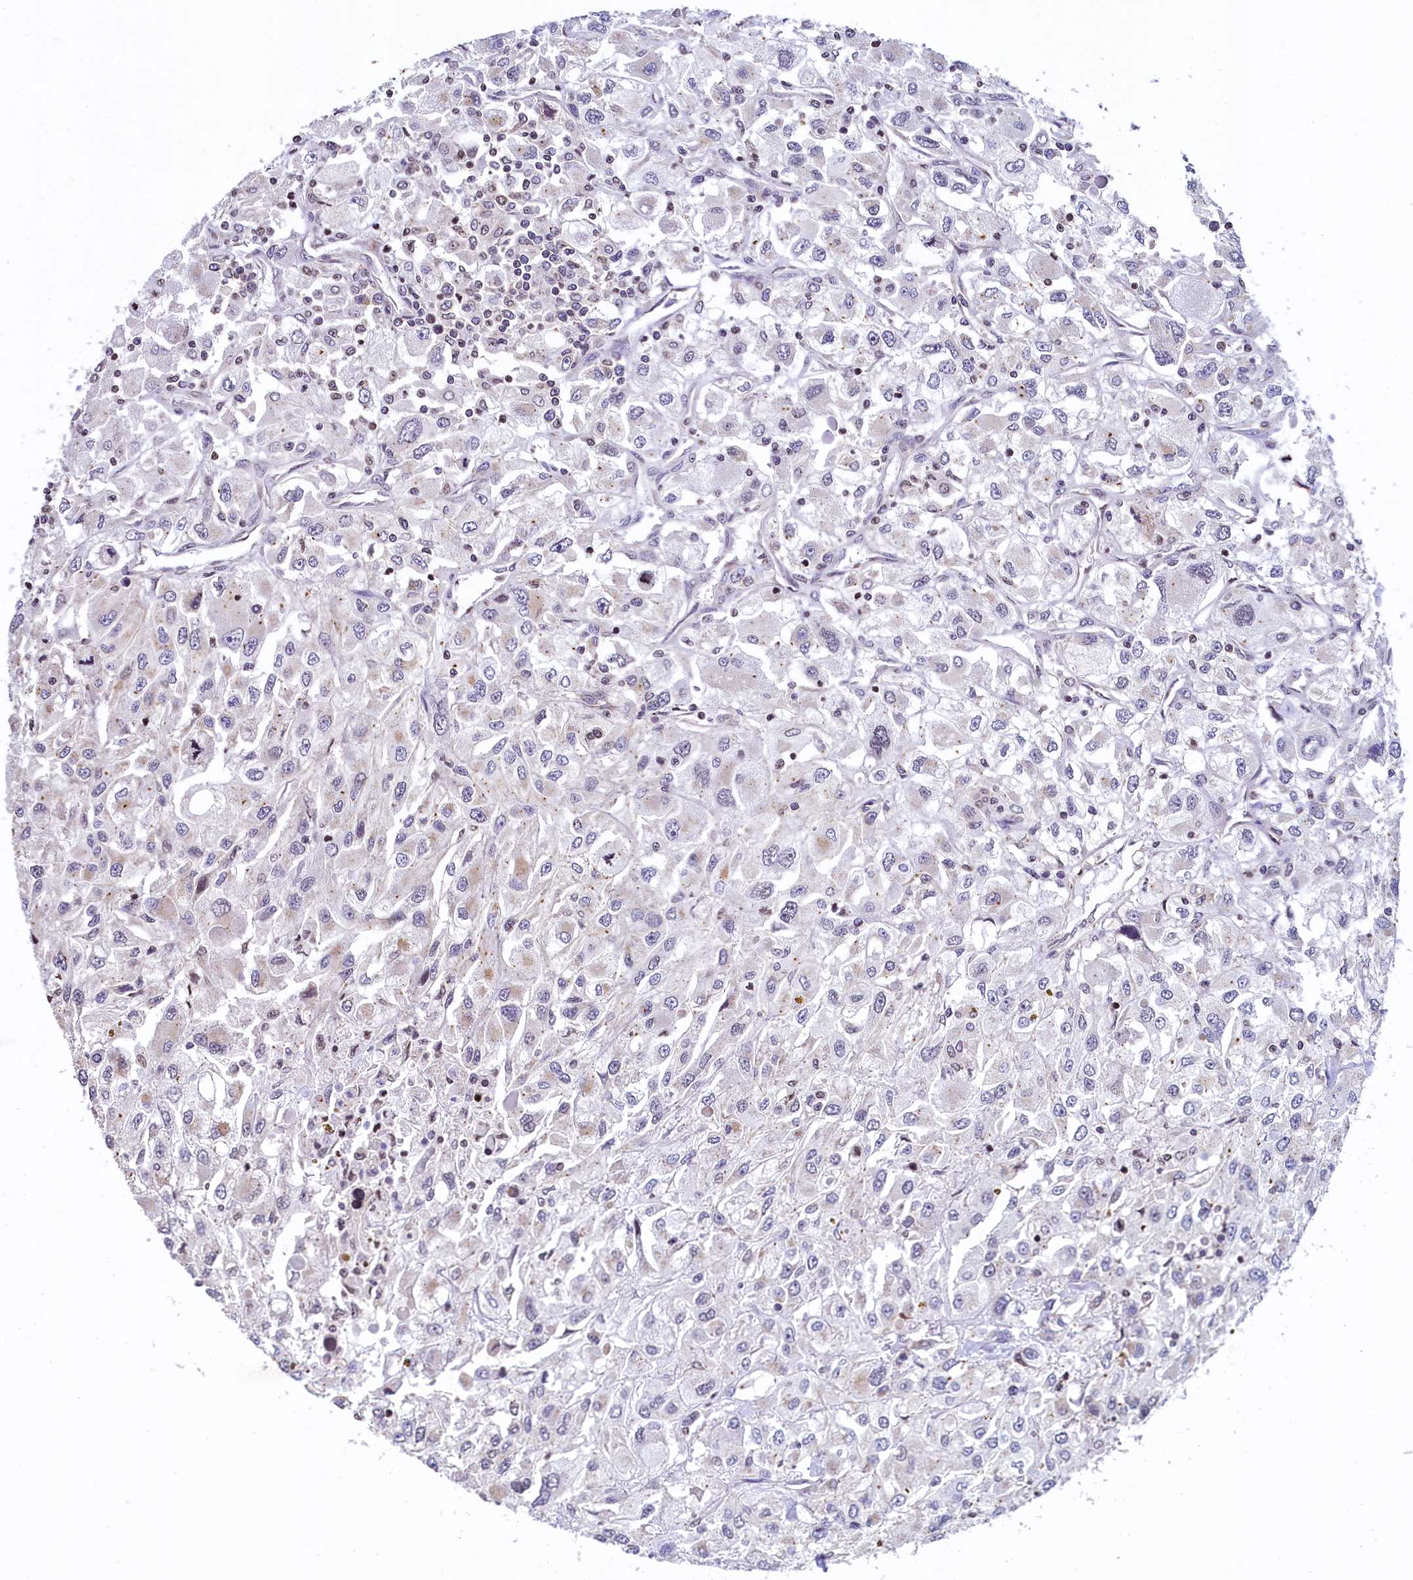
{"staining": {"intensity": "negative", "quantity": "none", "location": "none"}, "tissue": "renal cancer", "cell_type": "Tumor cells", "image_type": "cancer", "snomed": [{"axis": "morphology", "description": "Adenocarcinoma, NOS"}, {"axis": "topography", "description": "Kidney"}], "caption": "Renal cancer was stained to show a protein in brown. There is no significant expression in tumor cells.", "gene": "ZNF2", "patient": {"sex": "female", "age": 52}}